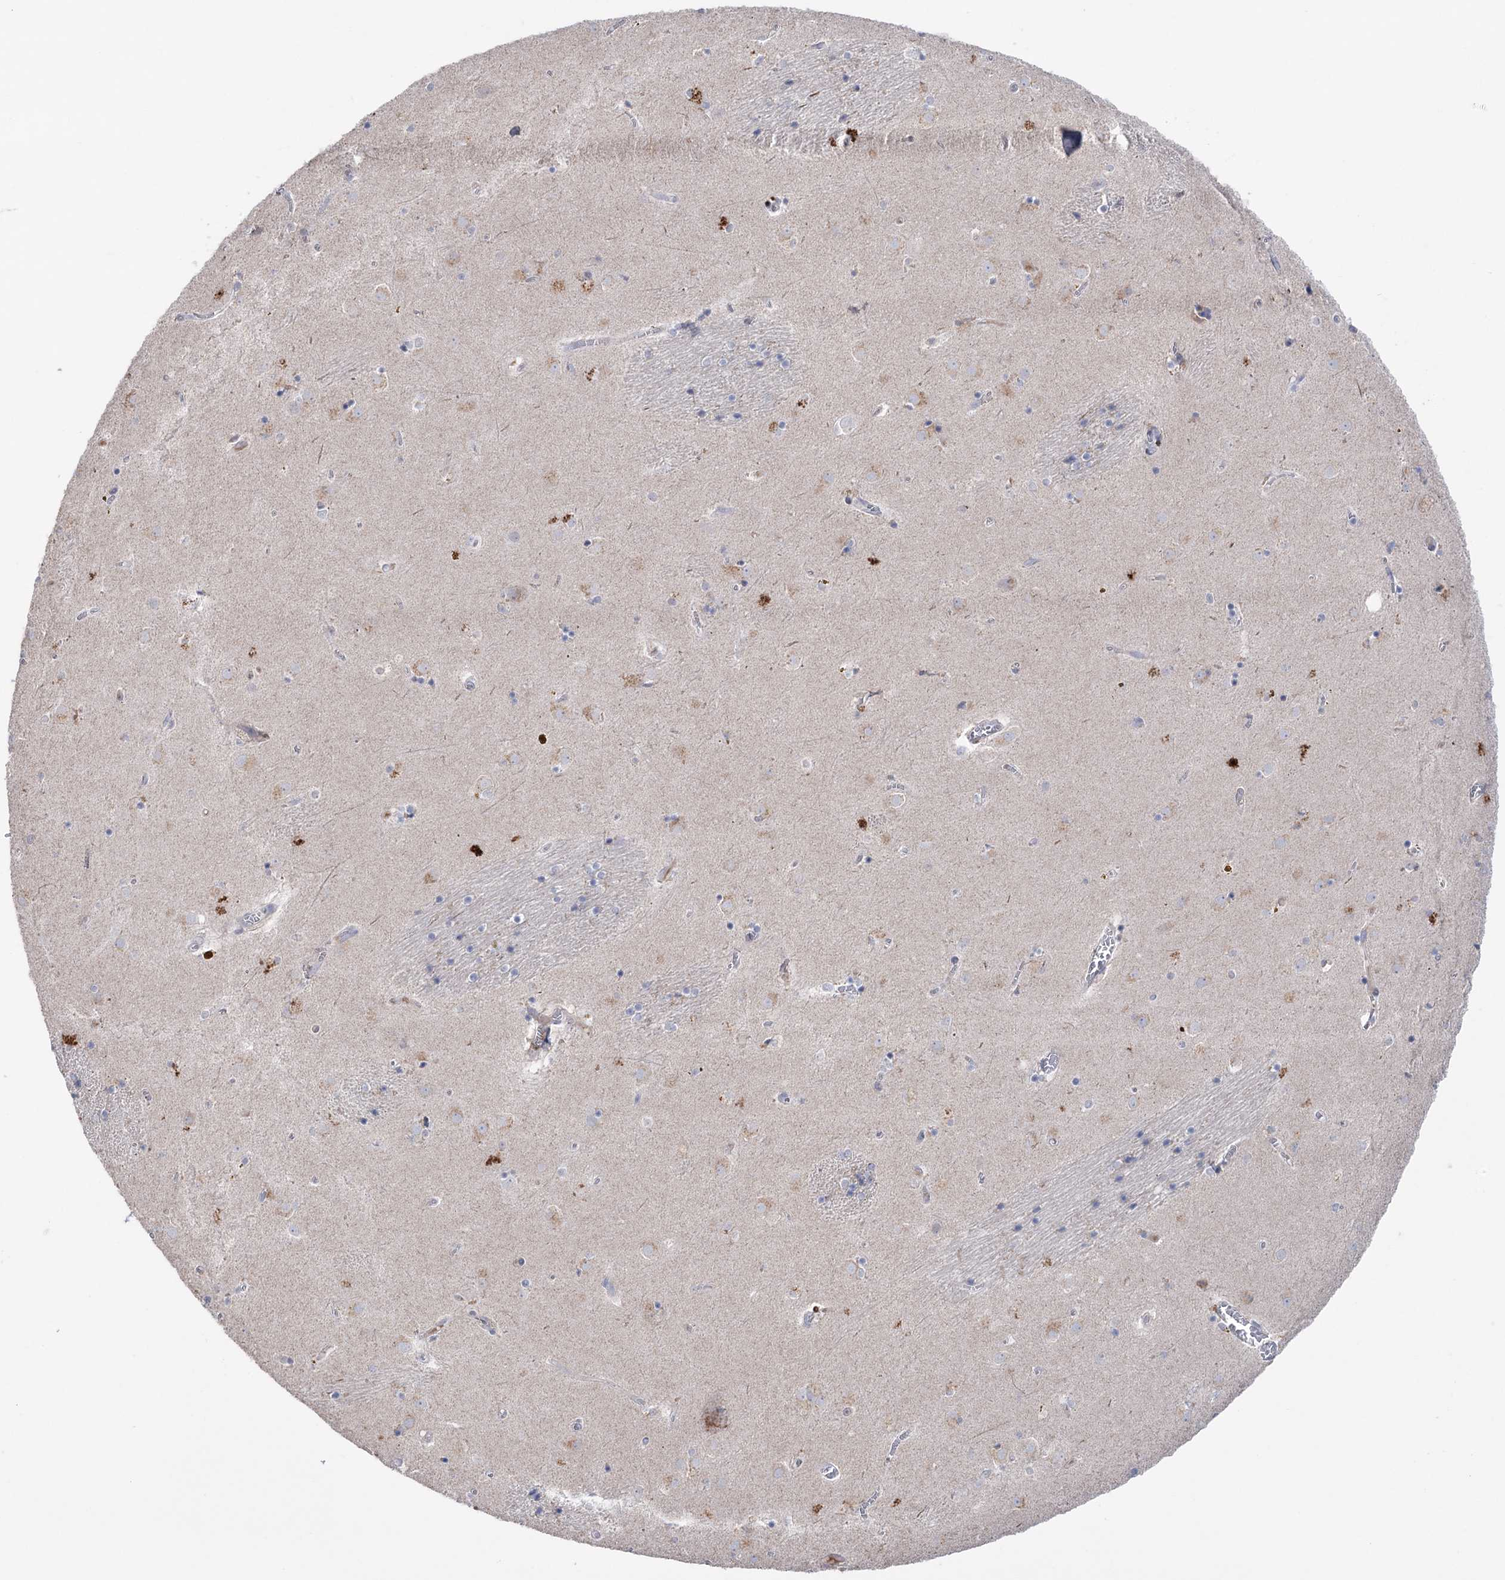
{"staining": {"intensity": "negative", "quantity": "none", "location": "none"}, "tissue": "caudate", "cell_type": "Glial cells", "image_type": "normal", "snomed": [{"axis": "morphology", "description": "Normal tissue, NOS"}, {"axis": "topography", "description": "Lateral ventricle wall"}], "caption": "Immunohistochemistry image of benign caudate: human caudate stained with DAB (3,3'-diaminobenzidine) reveals no significant protein staining in glial cells. The staining is performed using DAB (3,3'-diaminobenzidine) brown chromogen with nuclei counter-stained in using hematoxylin.", "gene": "MTCH2", "patient": {"sex": "male", "age": 70}}